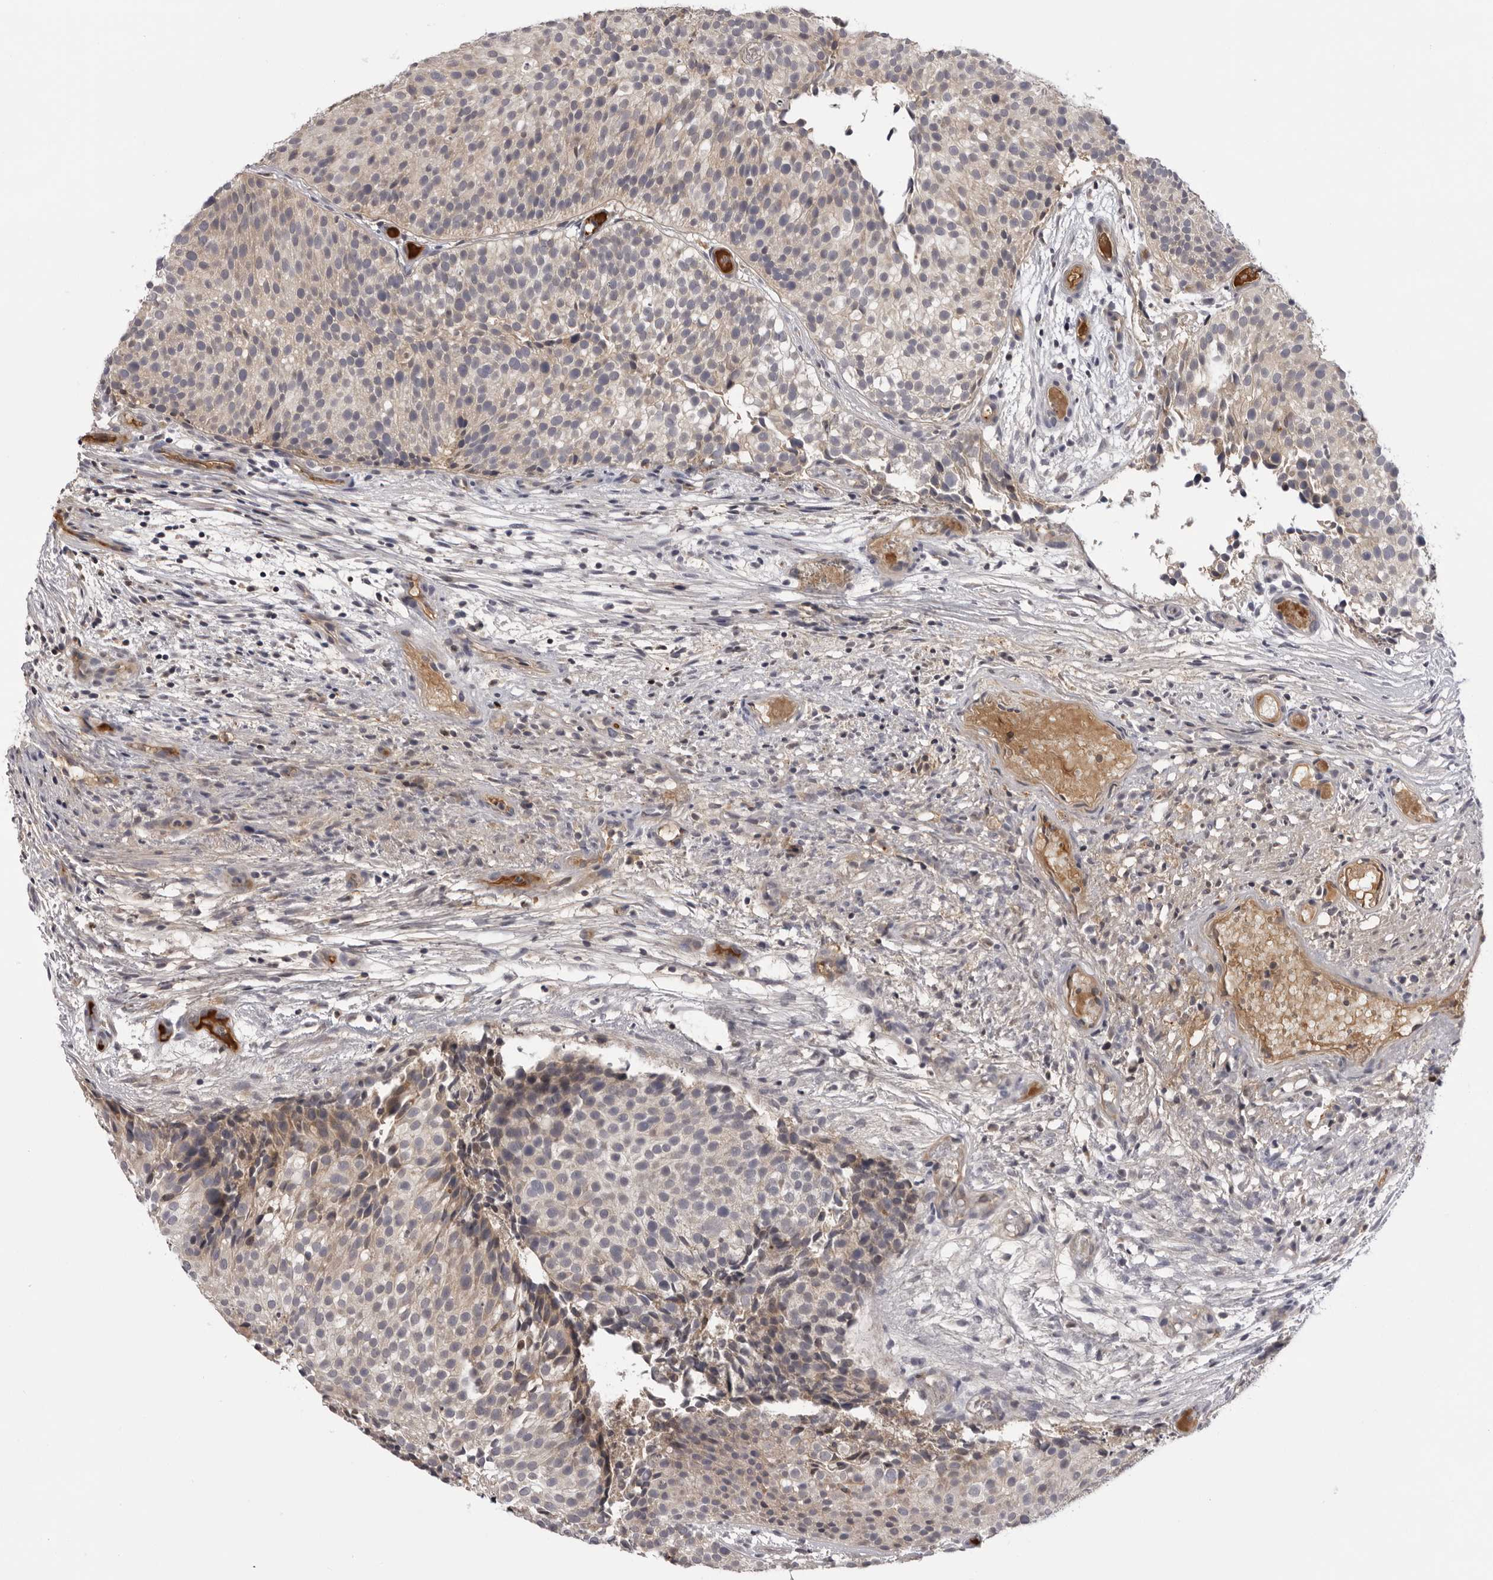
{"staining": {"intensity": "negative", "quantity": "none", "location": "none"}, "tissue": "urothelial cancer", "cell_type": "Tumor cells", "image_type": "cancer", "snomed": [{"axis": "morphology", "description": "Urothelial carcinoma, Low grade"}, {"axis": "topography", "description": "Urinary bladder"}], "caption": "Tumor cells are negative for brown protein staining in urothelial cancer.", "gene": "PLEKHF2", "patient": {"sex": "male", "age": 86}}